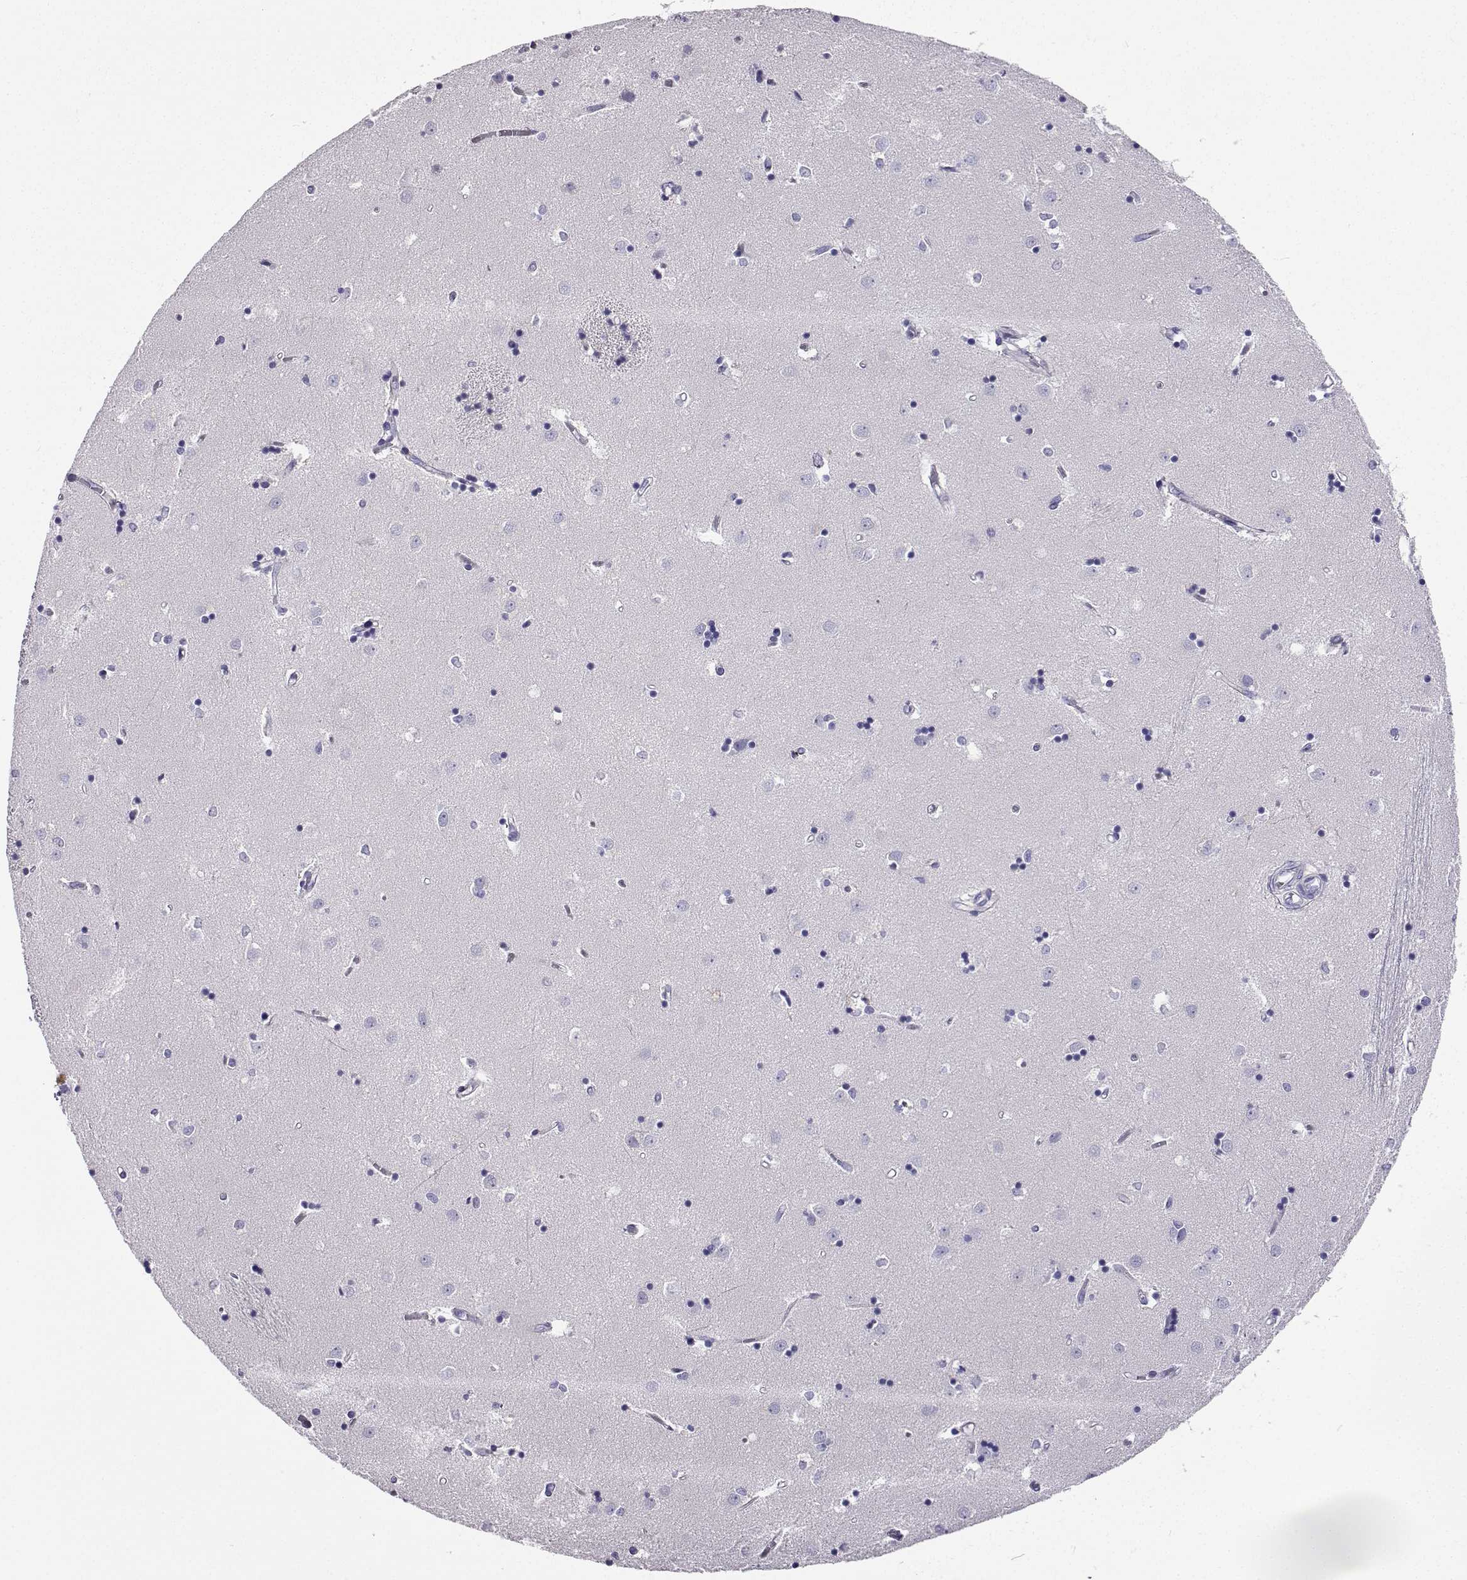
{"staining": {"intensity": "negative", "quantity": "none", "location": "none"}, "tissue": "caudate", "cell_type": "Glial cells", "image_type": "normal", "snomed": [{"axis": "morphology", "description": "Normal tissue, NOS"}, {"axis": "topography", "description": "Lateral ventricle wall"}], "caption": "Caudate stained for a protein using IHC shows no positivity glial cells.", "gene": "LHFPL7", "patient": {"sex": "male", "age": 54}}